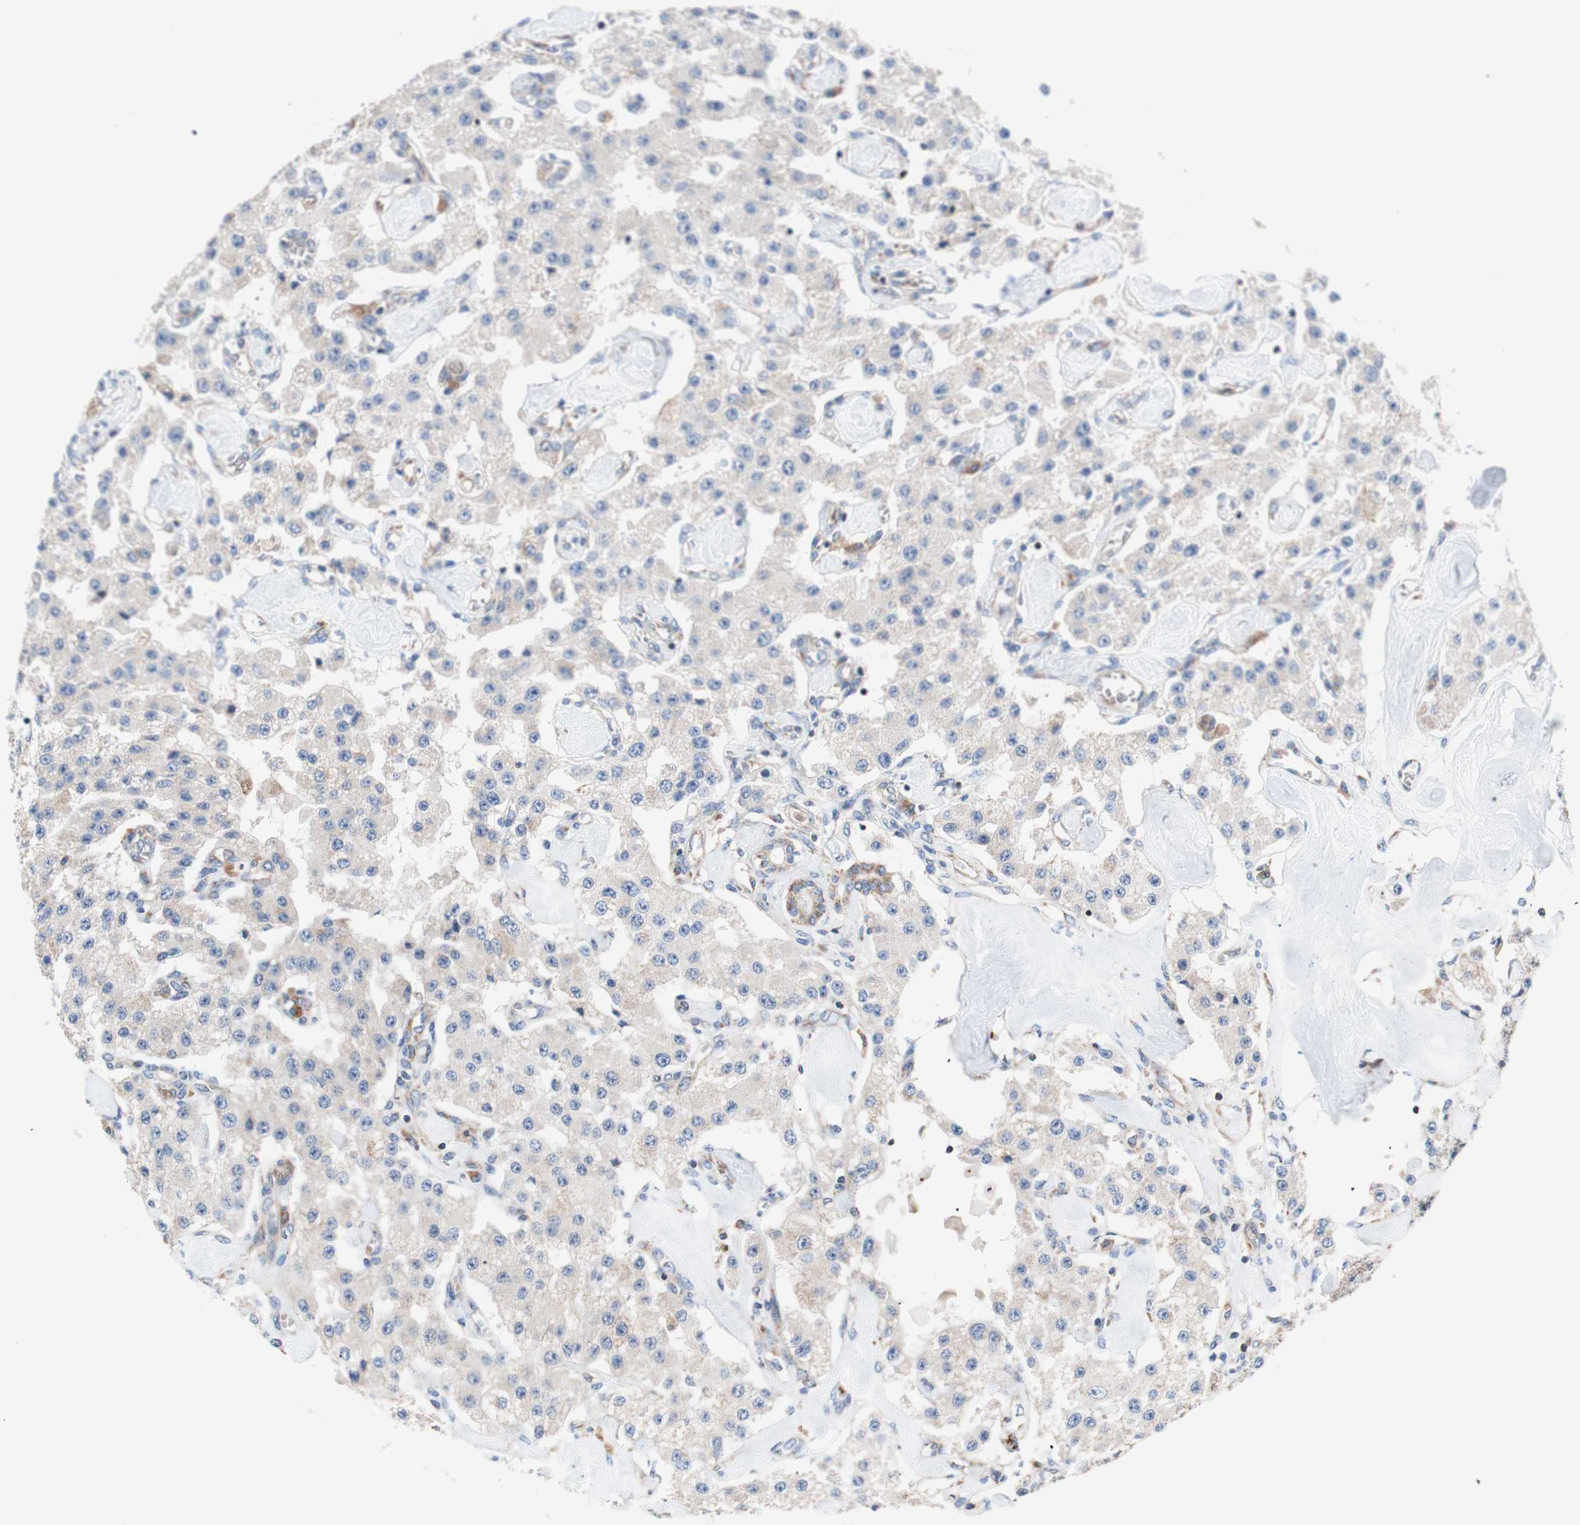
{"staining": {"intensity": "negative", "quantity": "none", "location": "none"}, "tissue": "carcinoid", "cell_type": "Tumor cells", "image_type": "cancer", "snomed": [{"axis": "morphology", "description": "Carcinoid, malignant, NOS"}, {"axis": "topography", "description": "Pancreas"}], "caption": "The image exhibits no staining of tumor cells in carcinoid.", "gene": "FMR1", "patient": {"sex": "male", "age": 41}}